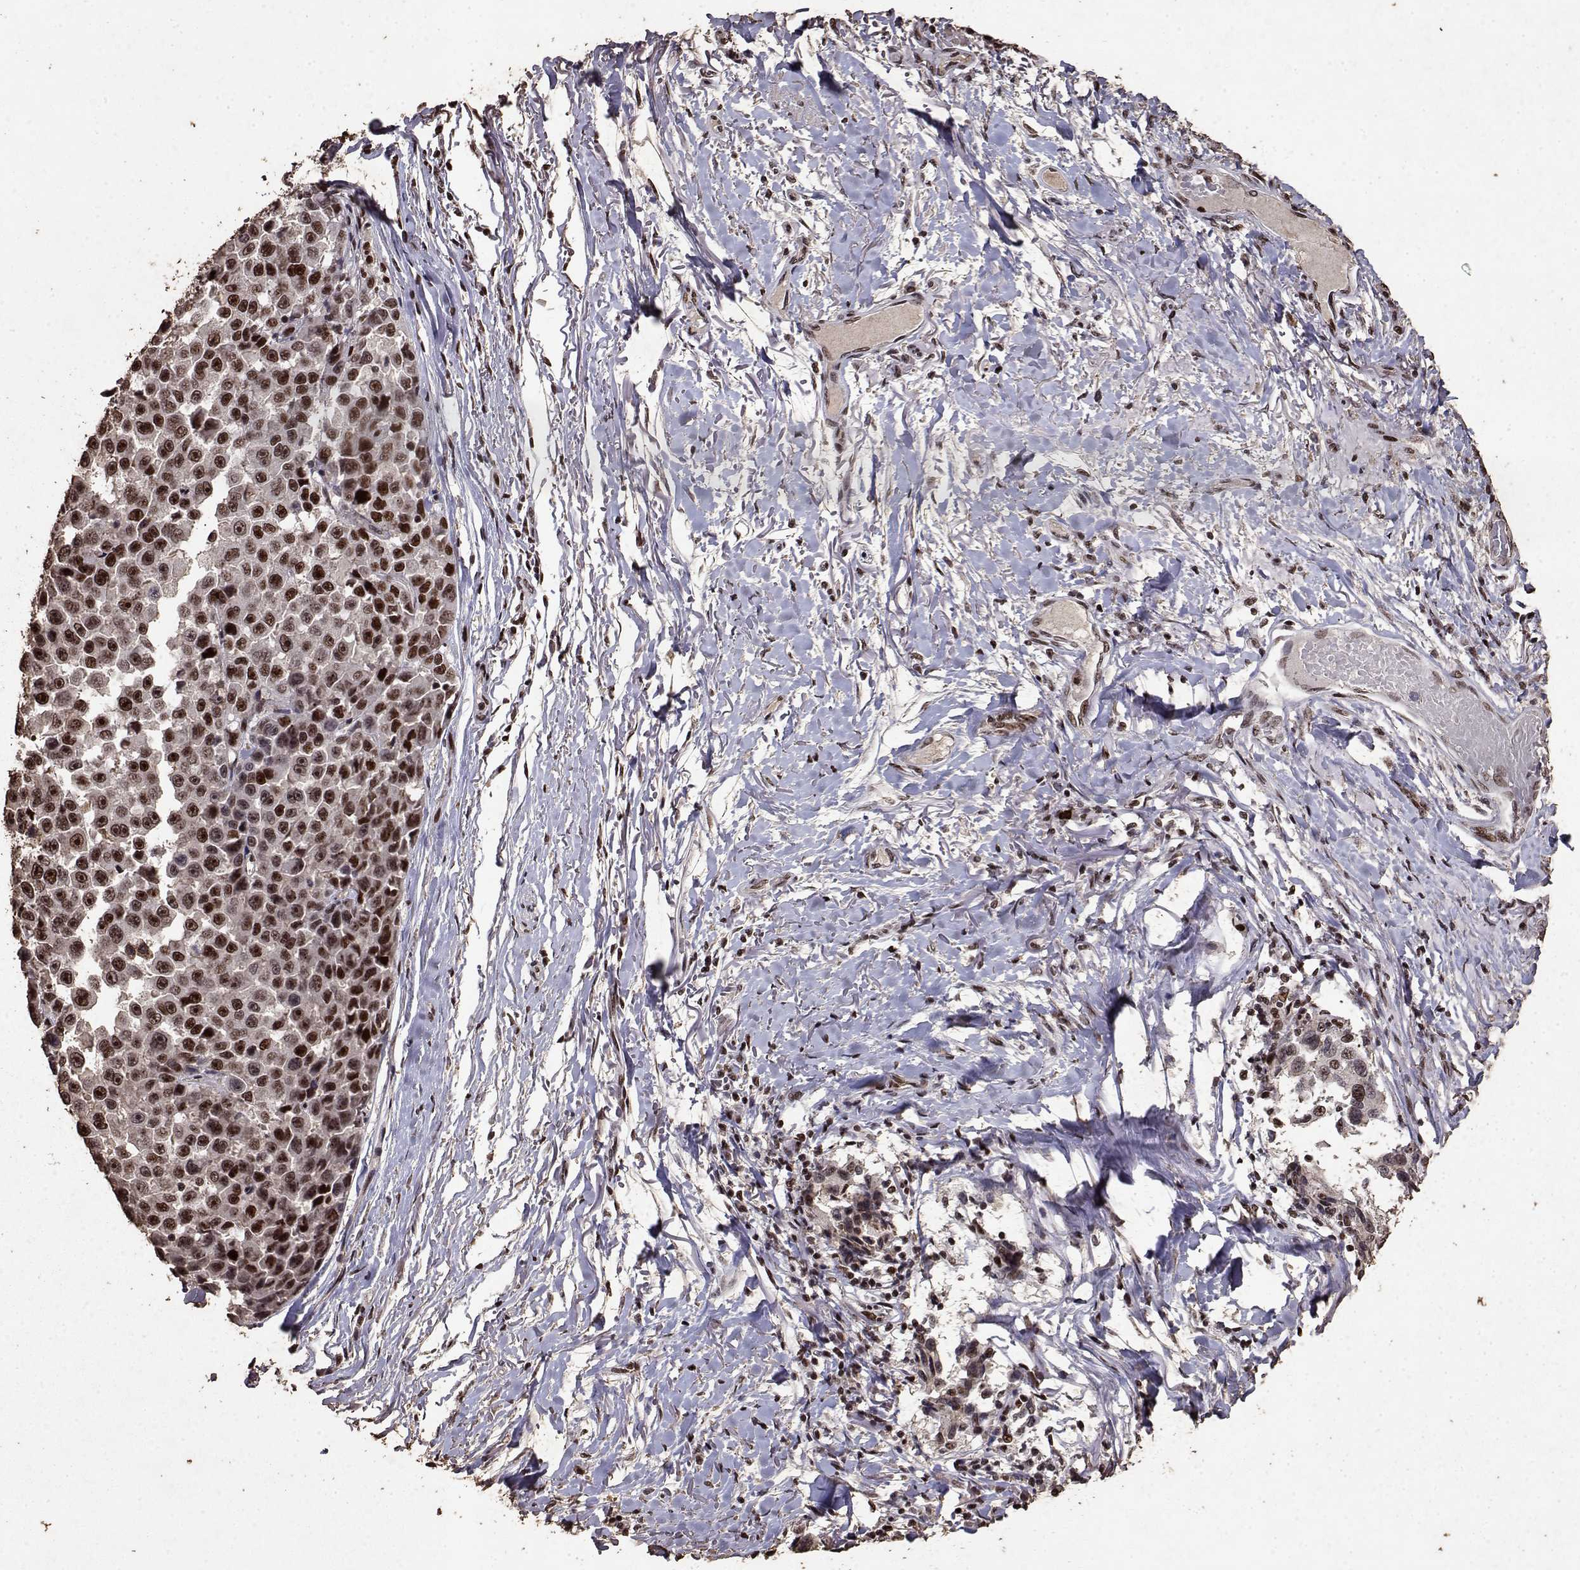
{"staining": {"intensity": "strong", "quantity": ">75%", "location": "nuclear"}, "tissue": "melanoma", "cell_type": "Tumor cells", "image_type": "cancer", "snomed": [{"axis": "morphology", "description": "Malignant melanoma, NOS"}, {"axis": "topography", "description": "Skin"}], "caption": "The photomicrograph displays a brown stain indicating the presence of a protein in the nuclear of tumor cells in malignant melanoma.", "gene": "TOE1", "patient": {"sex": "female", "age": 66}}